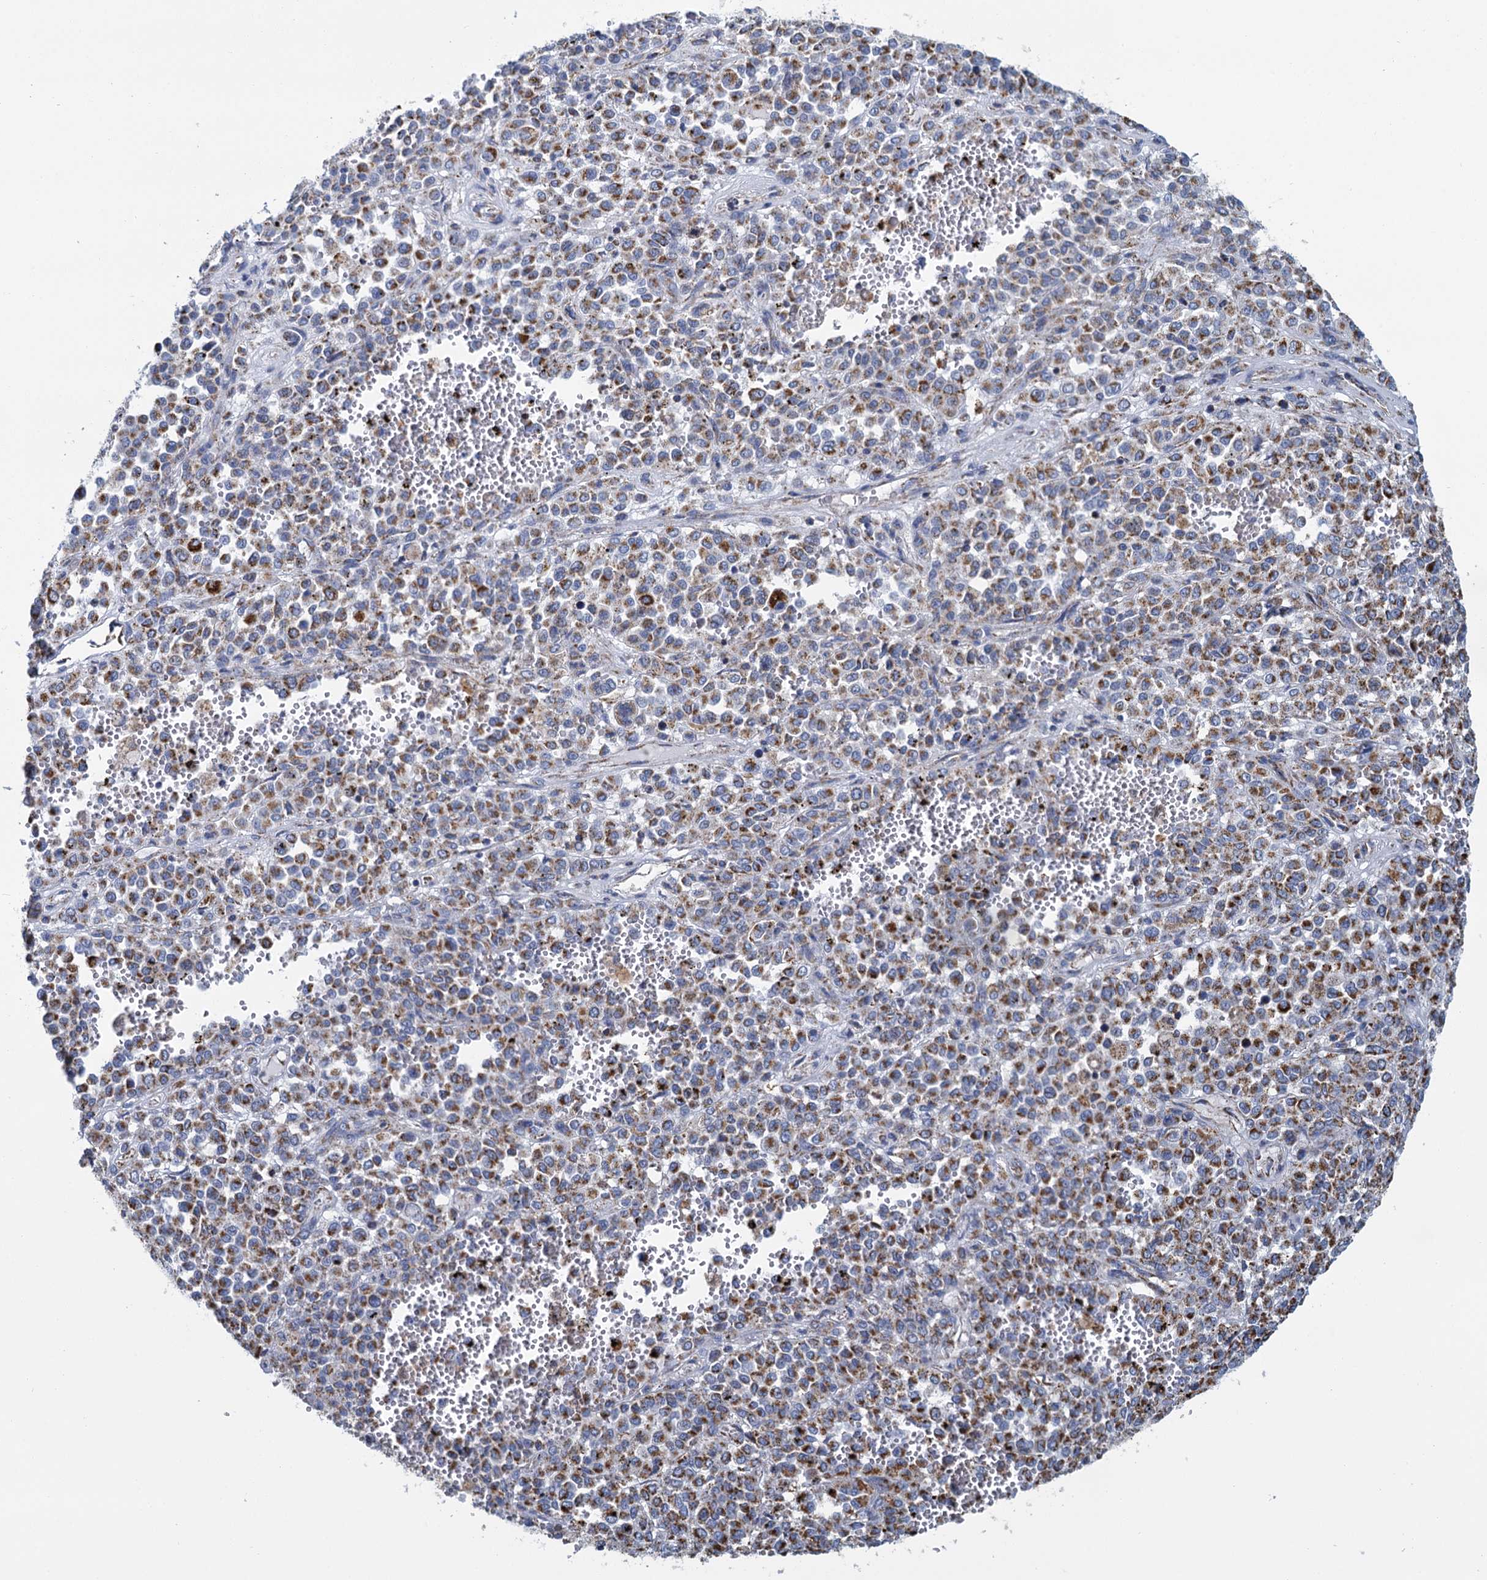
{"staining": {"intensity": "moderate", "quantity": ">75%", "location": "cytoplasmic/membranous"}, "tissue": "melanoma", "cell_type": "Tumor cells", "image_type": "cancer", "snomed": [{"axis": "morphology", "description": "Malignant melanoma, Metastatic site"}, {"axis": "topography", "description": "Pancreas"}], "caption": "The histopathology image demonstrates immunohistochemical staining of malignant melanoma (metastatic site). There is moderate cytoplasmic/membranous positivity is seen in about >75% of tumor cells.", "gene": "CCP110", "patient": {"sex": "female", "age": 30}}